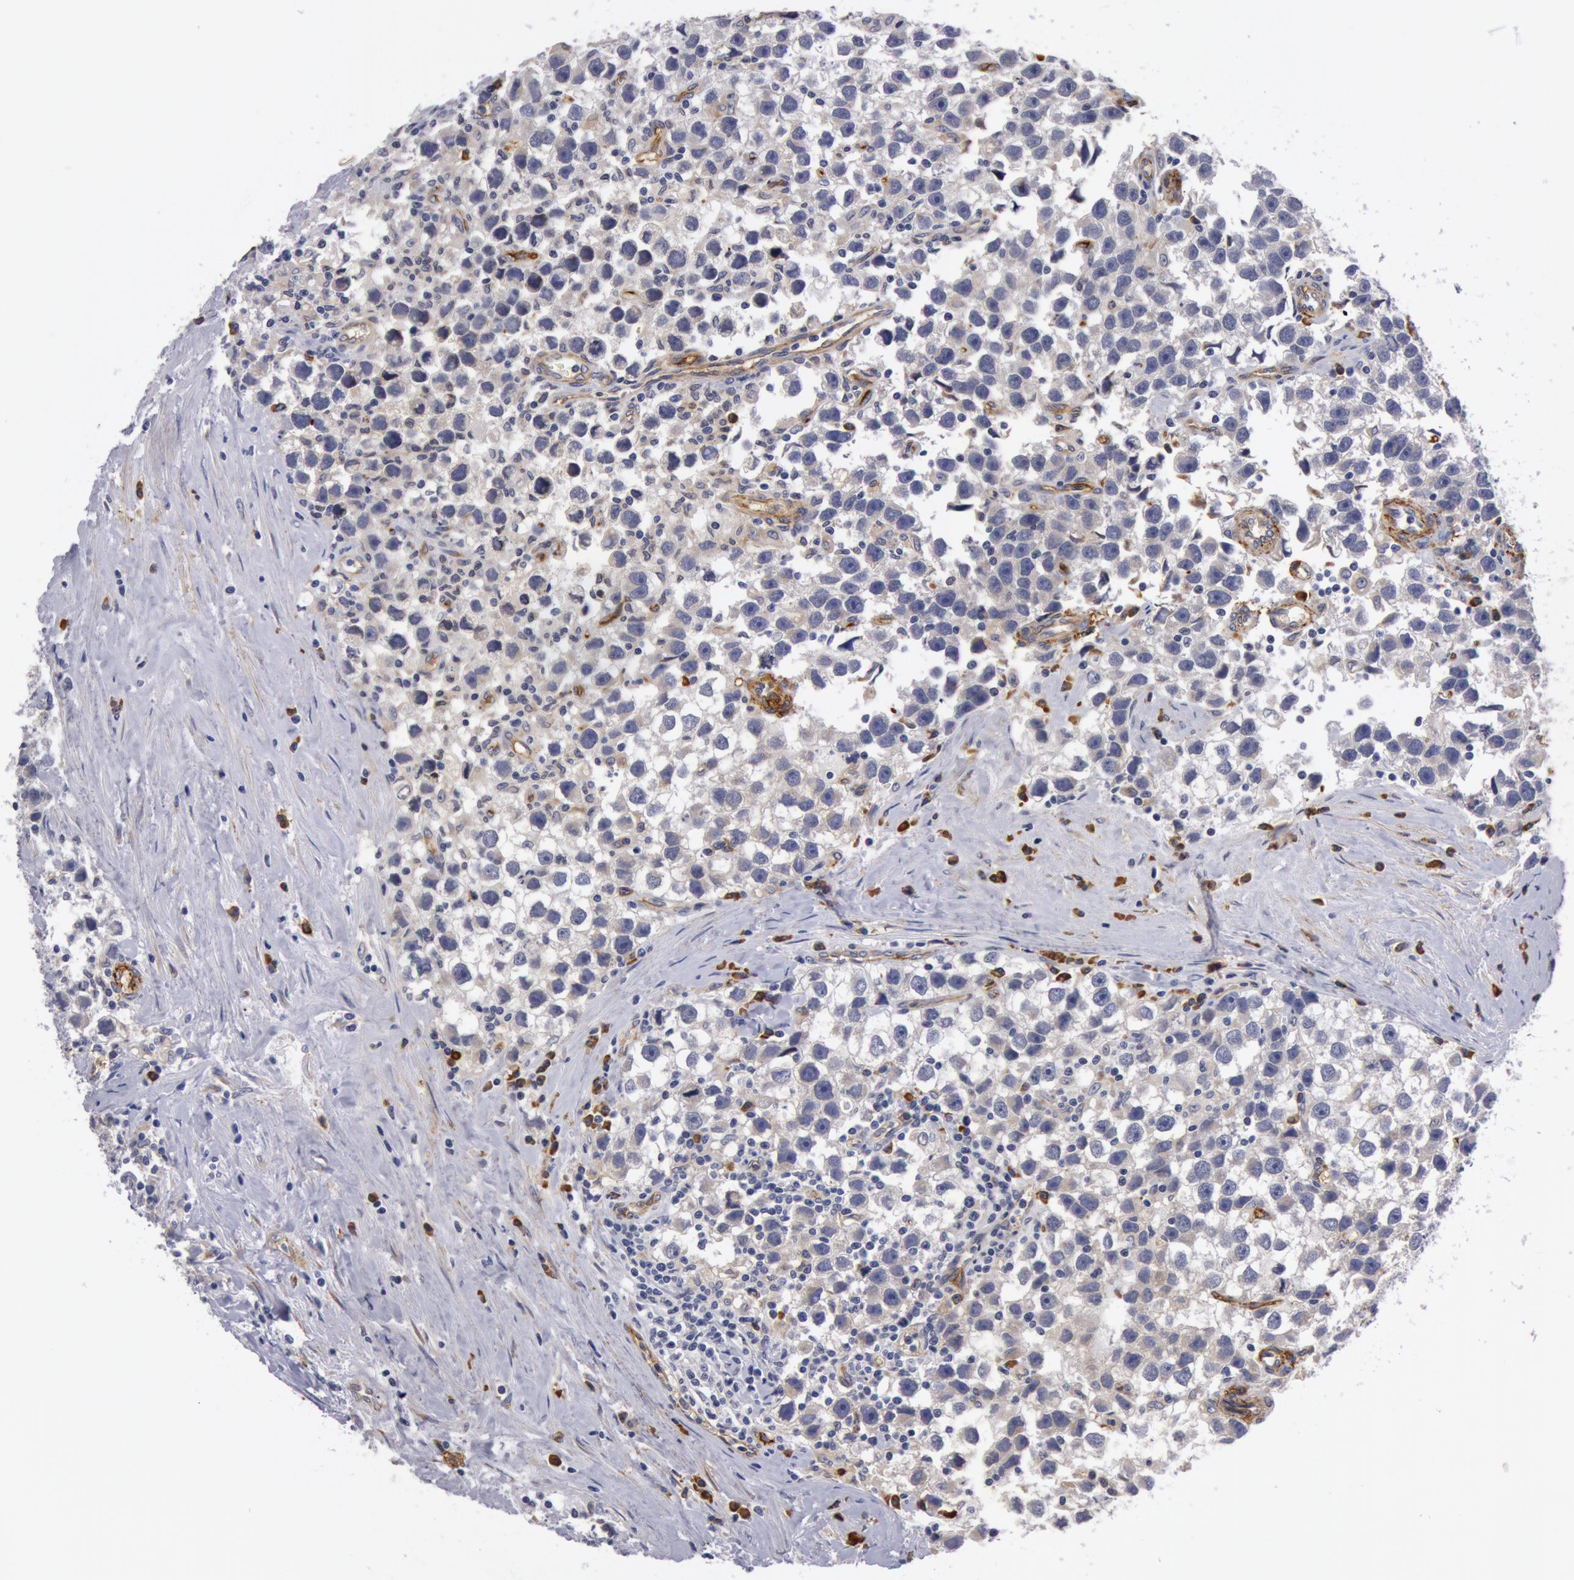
{"staining": {"intensity": "negative", "quantity": "none", "location": "none"}, "tissue": "testis cancer", "cell_type": "Tumor cells", "image_type": "cancer", "snomed": [{"axis": "morphology", "description": "Seminoma, NOS"}, {"axis": "topography", "description": "Testis"}], "caption": "Testis cancer stained for a protein using immunohistochemistry (IHC) exhibits no staining tumor cells.", "gene": "IL23A", "patient": {"sex": "male", "age": 43}}